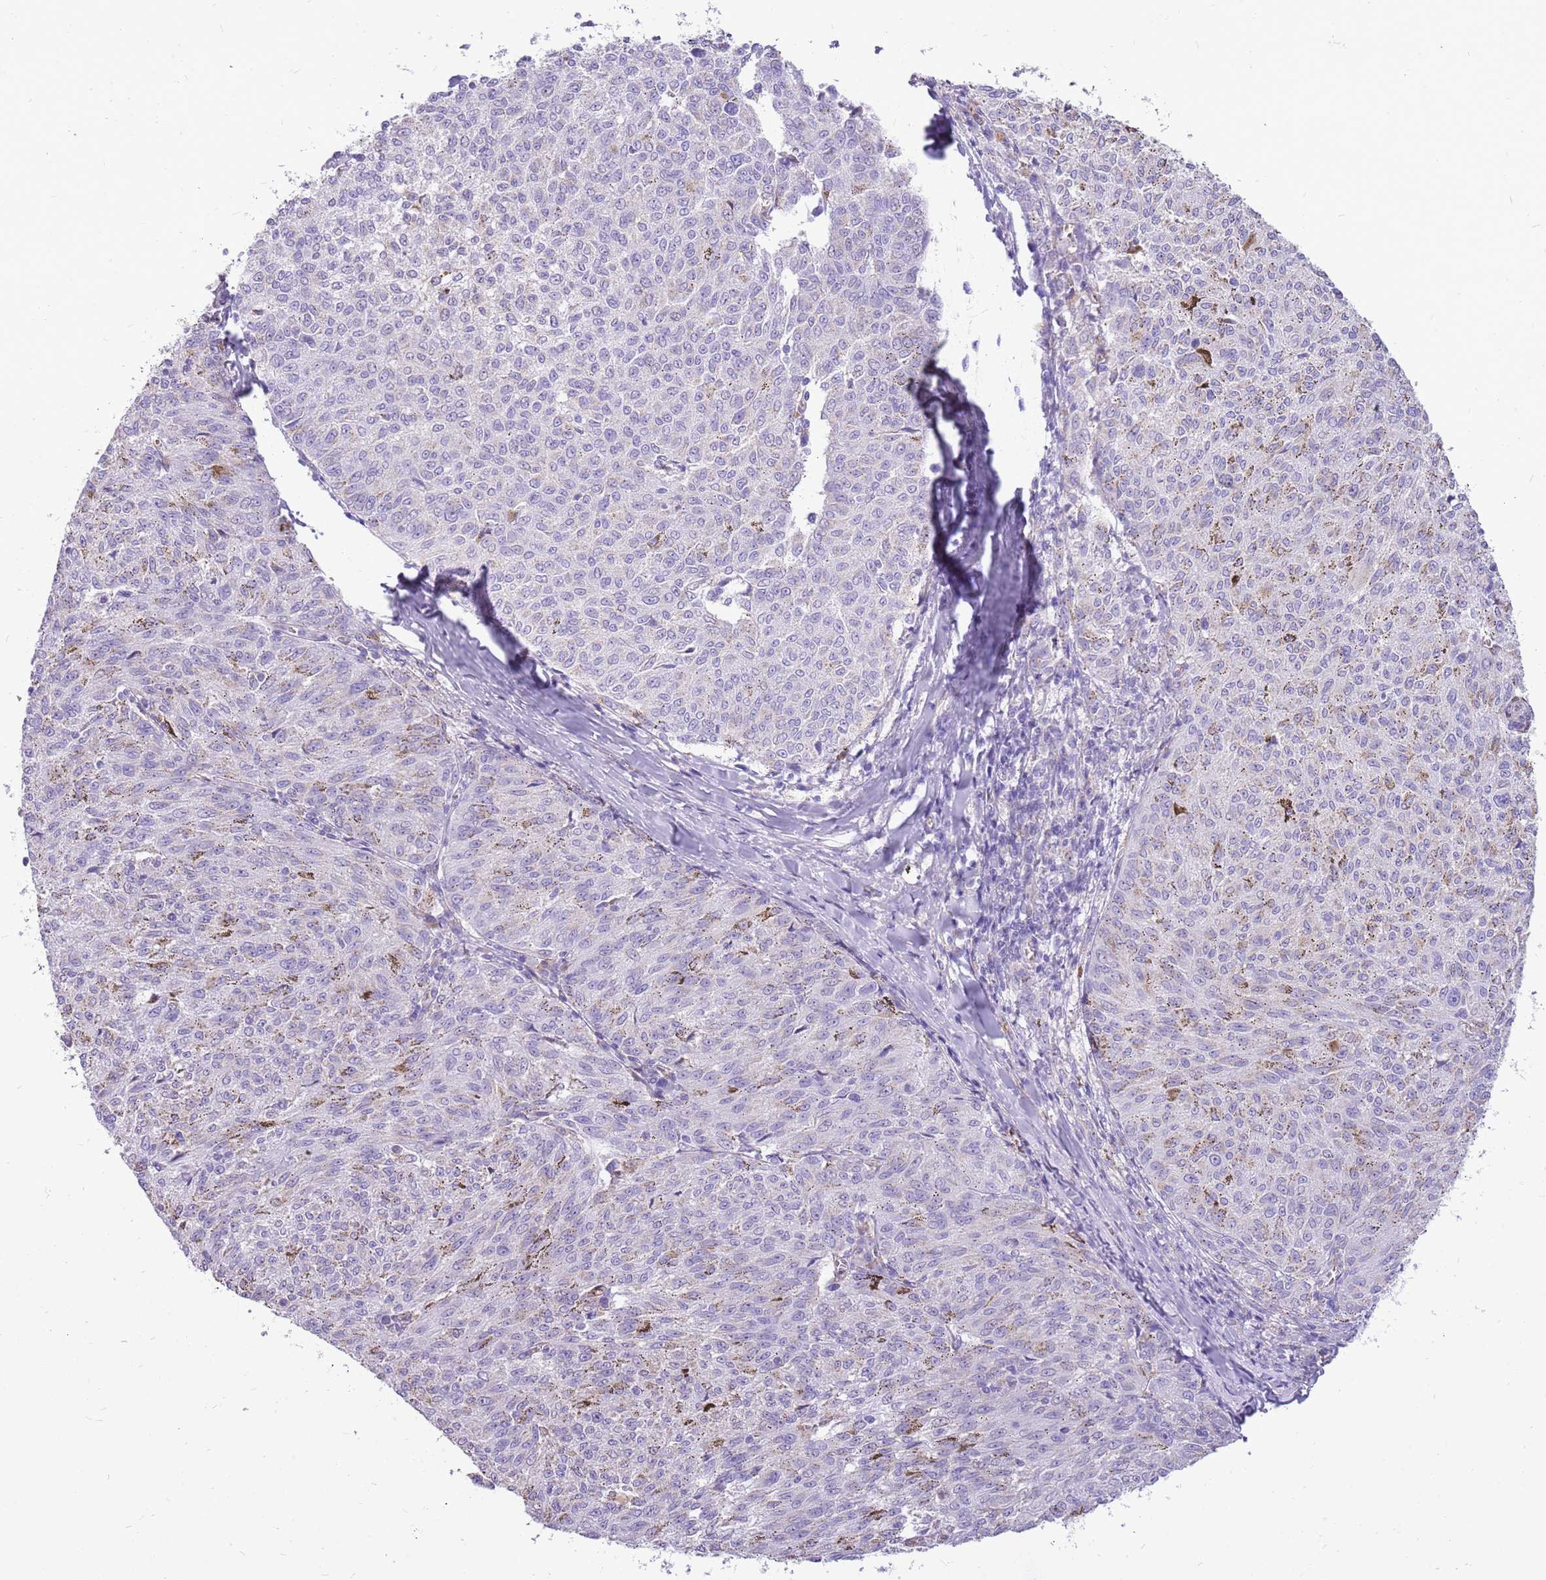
{"staining": {"intensity": "negative", "quantity": "none", "location": "none"}, "tissue": "melanoma", "cell_type": "Tumor cells", "image_type": "cancer", "snomed": [{"axis": "morphology", "description": "Malignant melanoma, NOS"}, {"axis": "topography", "description": "Skin"}], "caption": "Tumor cells show no significant staining in malignant melanoma.", "gene": "PCNX1", "patient": {"sex": "female", "age": 72}}